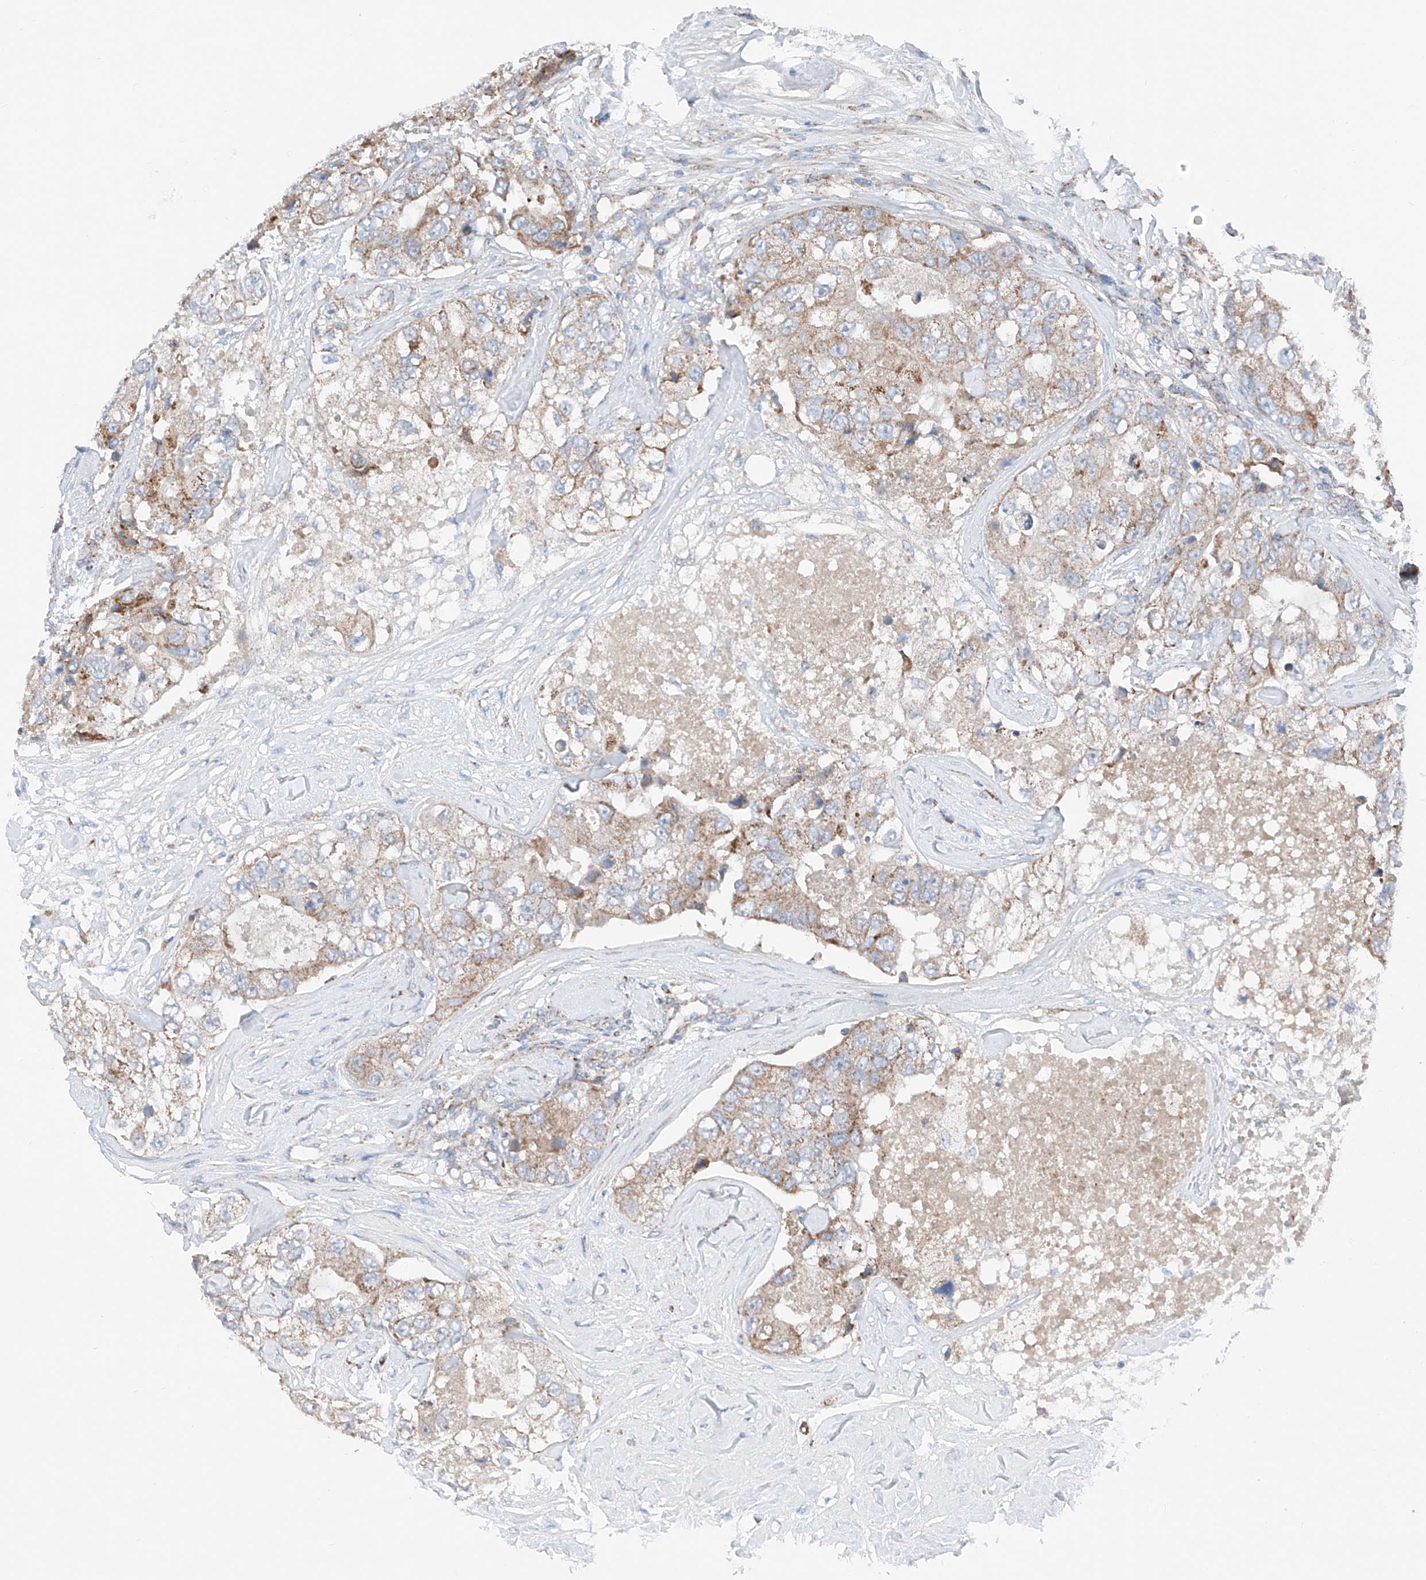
{"staining": {"intensity": "weak", "quantity": ">75%", "location": "cytoplasmic/membranous"}, "tissue": "breast cancer", "cell_type": "Tumor cells", "image_type": "cancer", "snomed": [{"axis": "morphology", "description": "Duct carcinoma"}, {"axis": "topography", "description": "Breast"}], "caption": "IHC image of neoplastic tissue: human breast cancer (invasive ductal carcinoma) stained using IHC demonstrates low levels of weak protein expression localized specifically in the cytoplasmic/membranous of tumor cells, appearing as a cytoplasmic/membranous brown color.", "gene": "MRAP", "patient": {"sex": "female", "age": 62}}